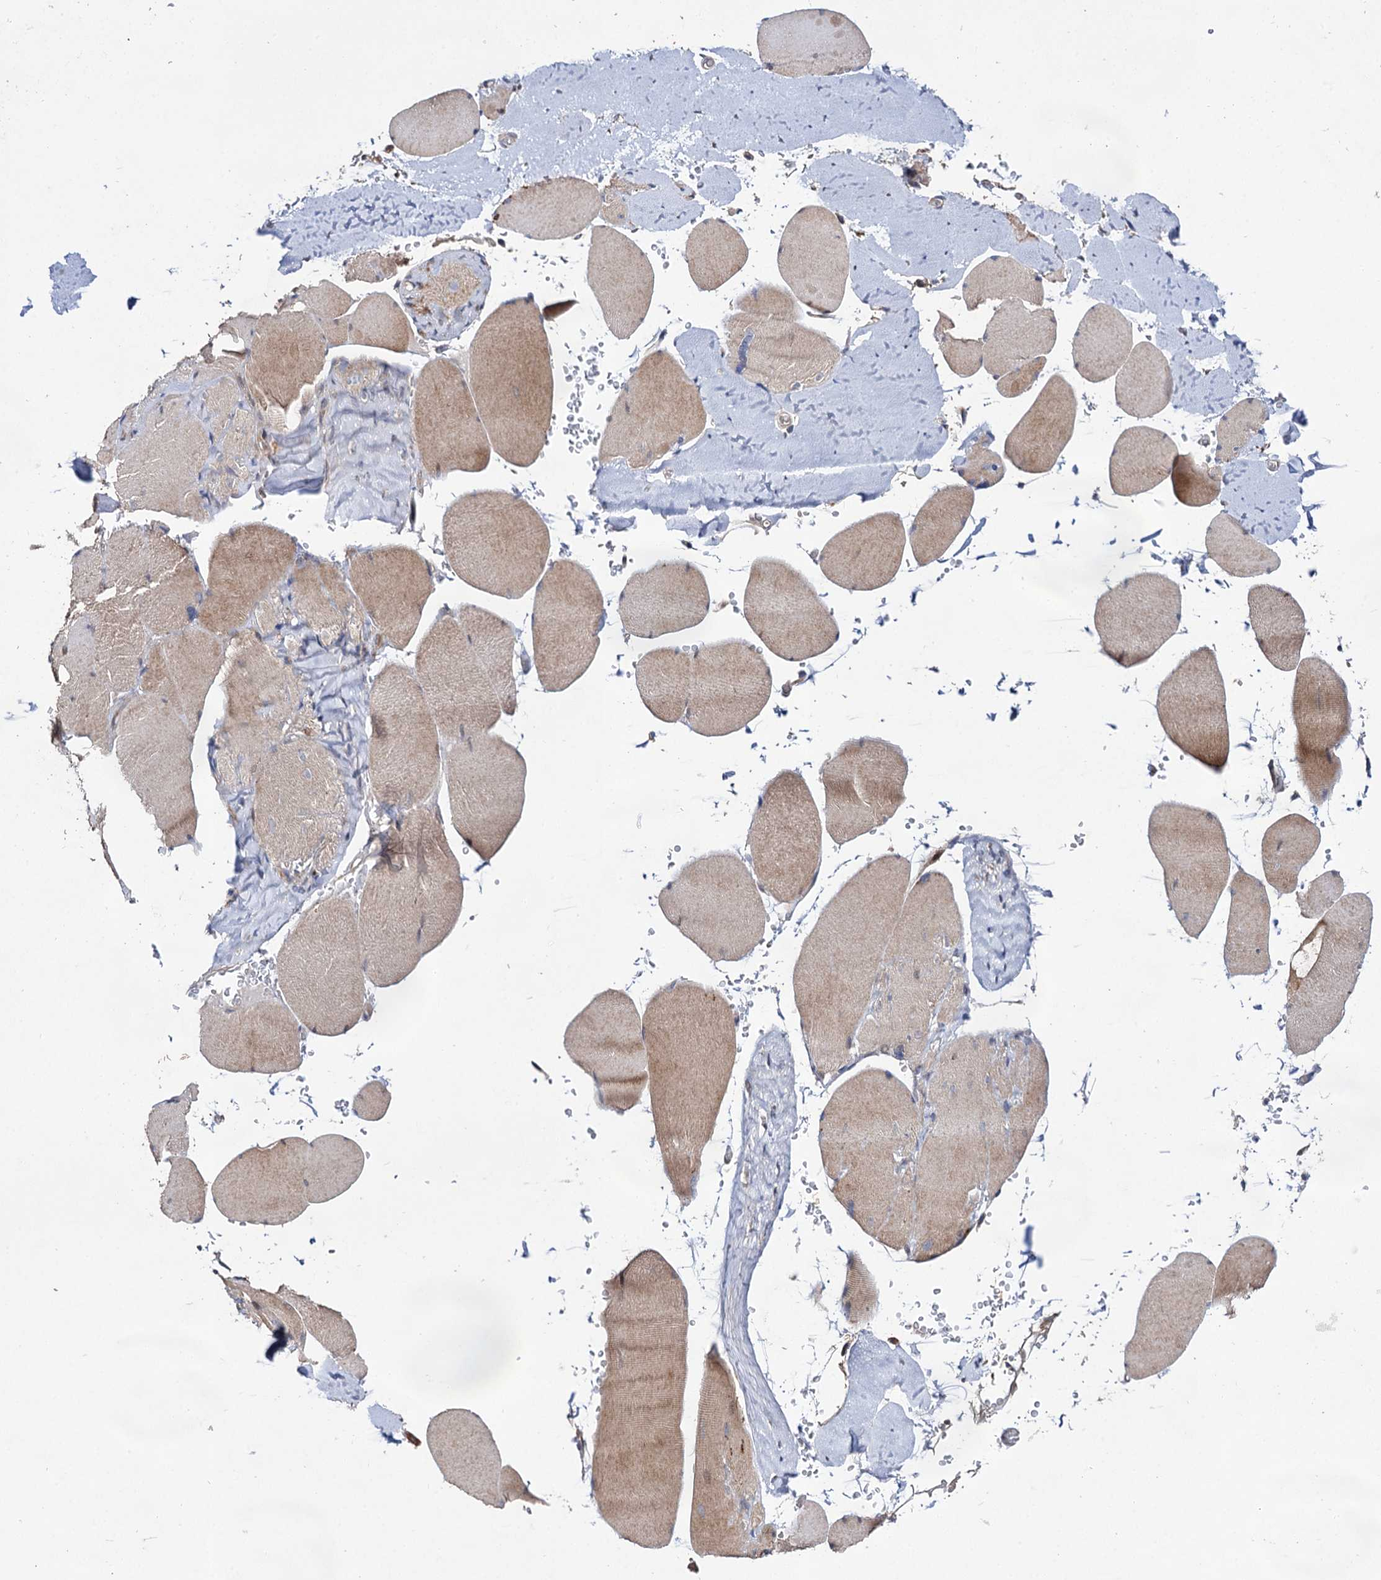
{"staining": {"intensity": "weak", "quantity": "25%-75%", "location": "cytoplasmic/membranous"}, "tissue": "skeletal muscle", "cell_type": "Myocytes", "image_type": "normal", "snomed": [{"axis": "morphology", "description": "Normal tissue, NOS"}, {"axis": "topography", "description": "Skeletal muscle"}, {"axis": "topography", "description": "Head-Neck"}], "caption": "The photomicrograph displays staining of normal skeletal muscle, revealing weak cytoplasmic/membranous protein staining (brown color) within myocytes. (DAB (3,3'-diaminobenzidine) = brown stain, brightfield microscopy at high magnification).", "gene": "NAA25", "patient": {"sex": "male", "age": 66}}